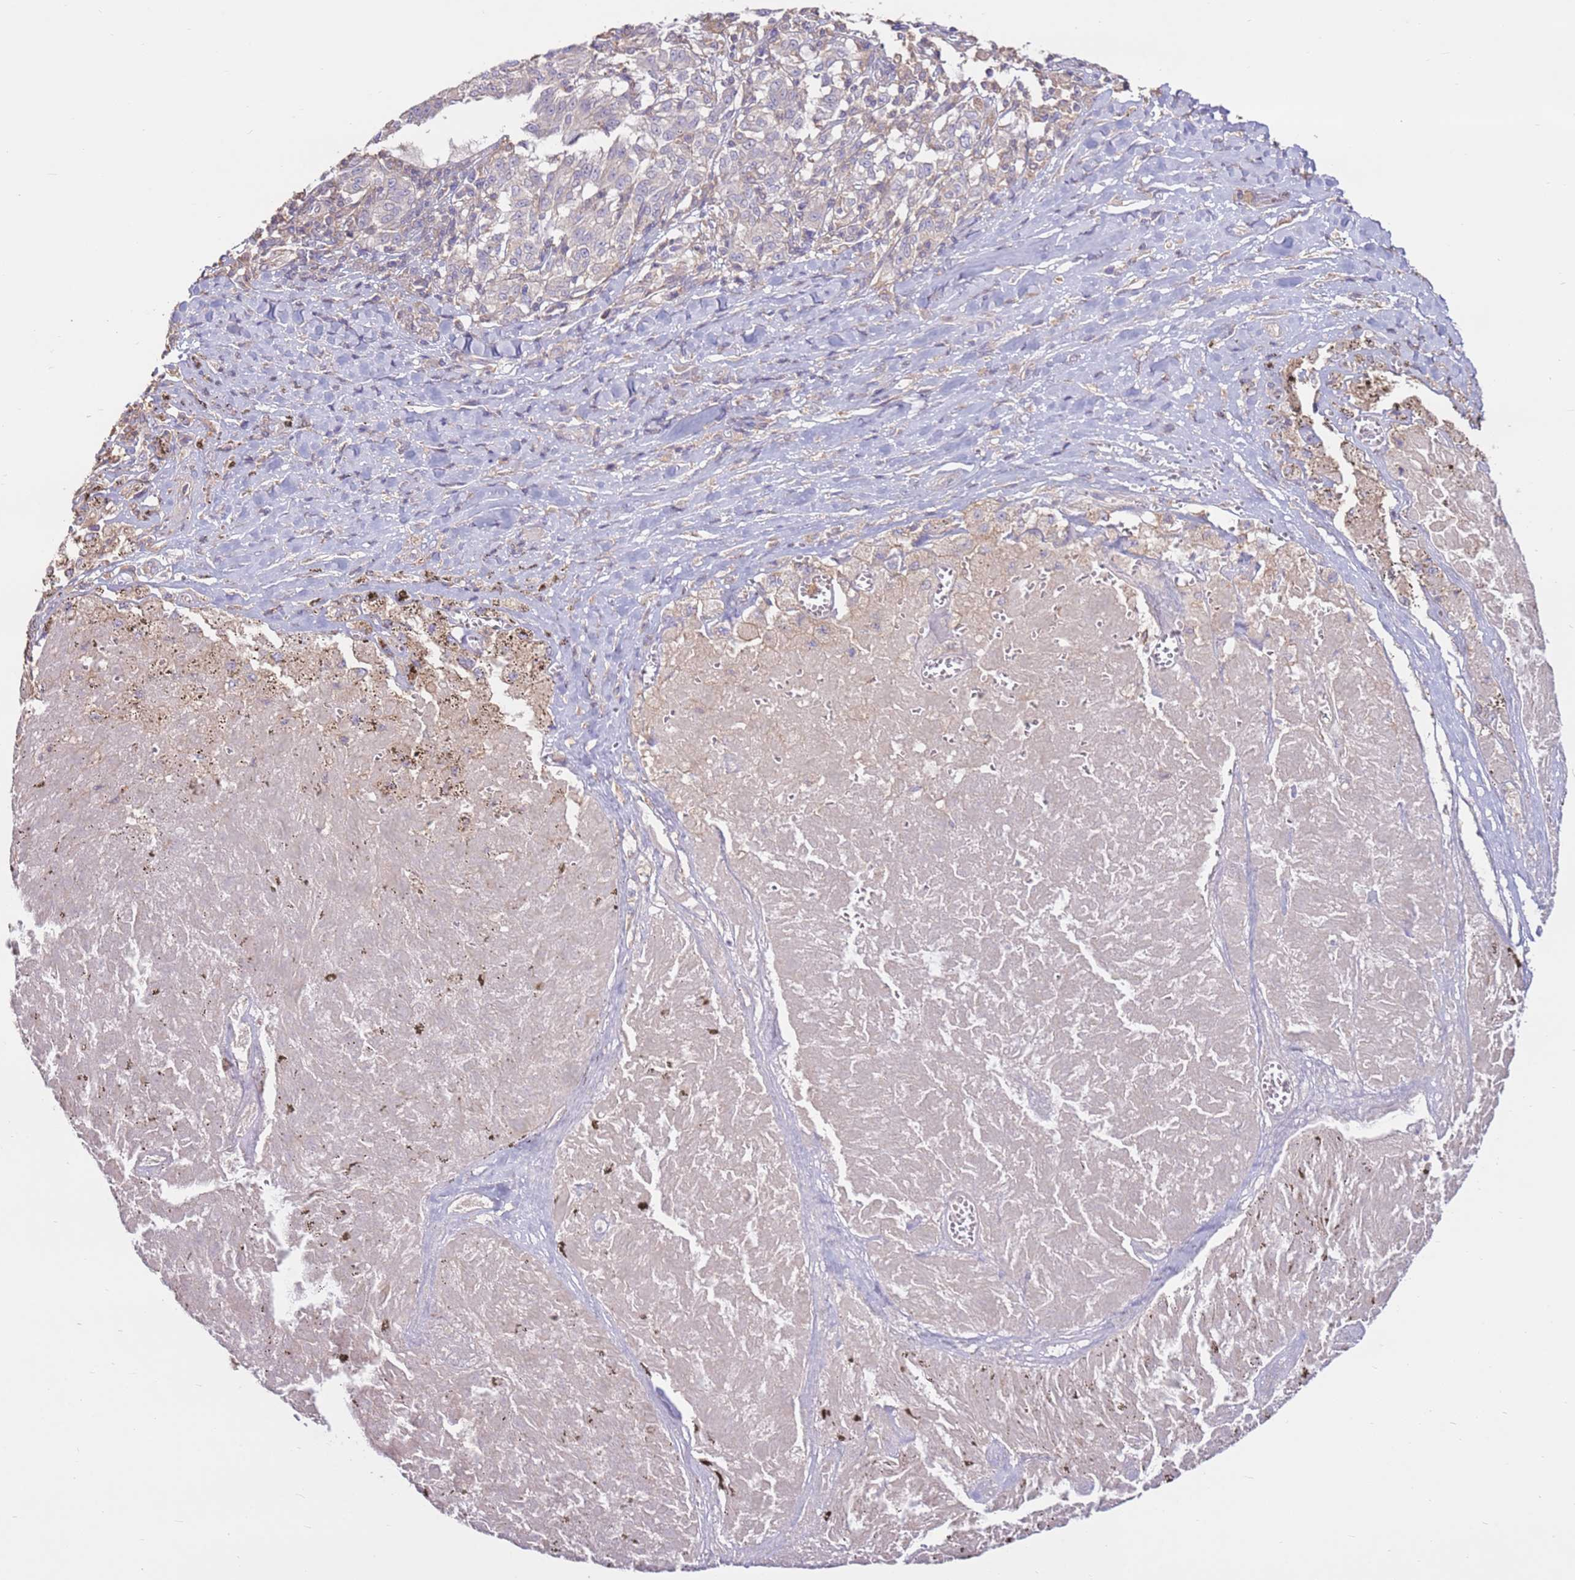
{"staining": {"intensity": "negative", "quantity": "none", "location": "none"}, "tissue": "melanoma", "cell_type": "Tumor cells", "image_type": "cancer", "snomed": [{"axis": "morphology", "description": "Malignant melanoma, NOS"}, {"axis": "topography", "description": "Skin"}], "caption": "Tumor cells are negative for protein expression in human melanoma.", "gene": "EVA1B", "patient": {"sex": "female", "age": 72}}